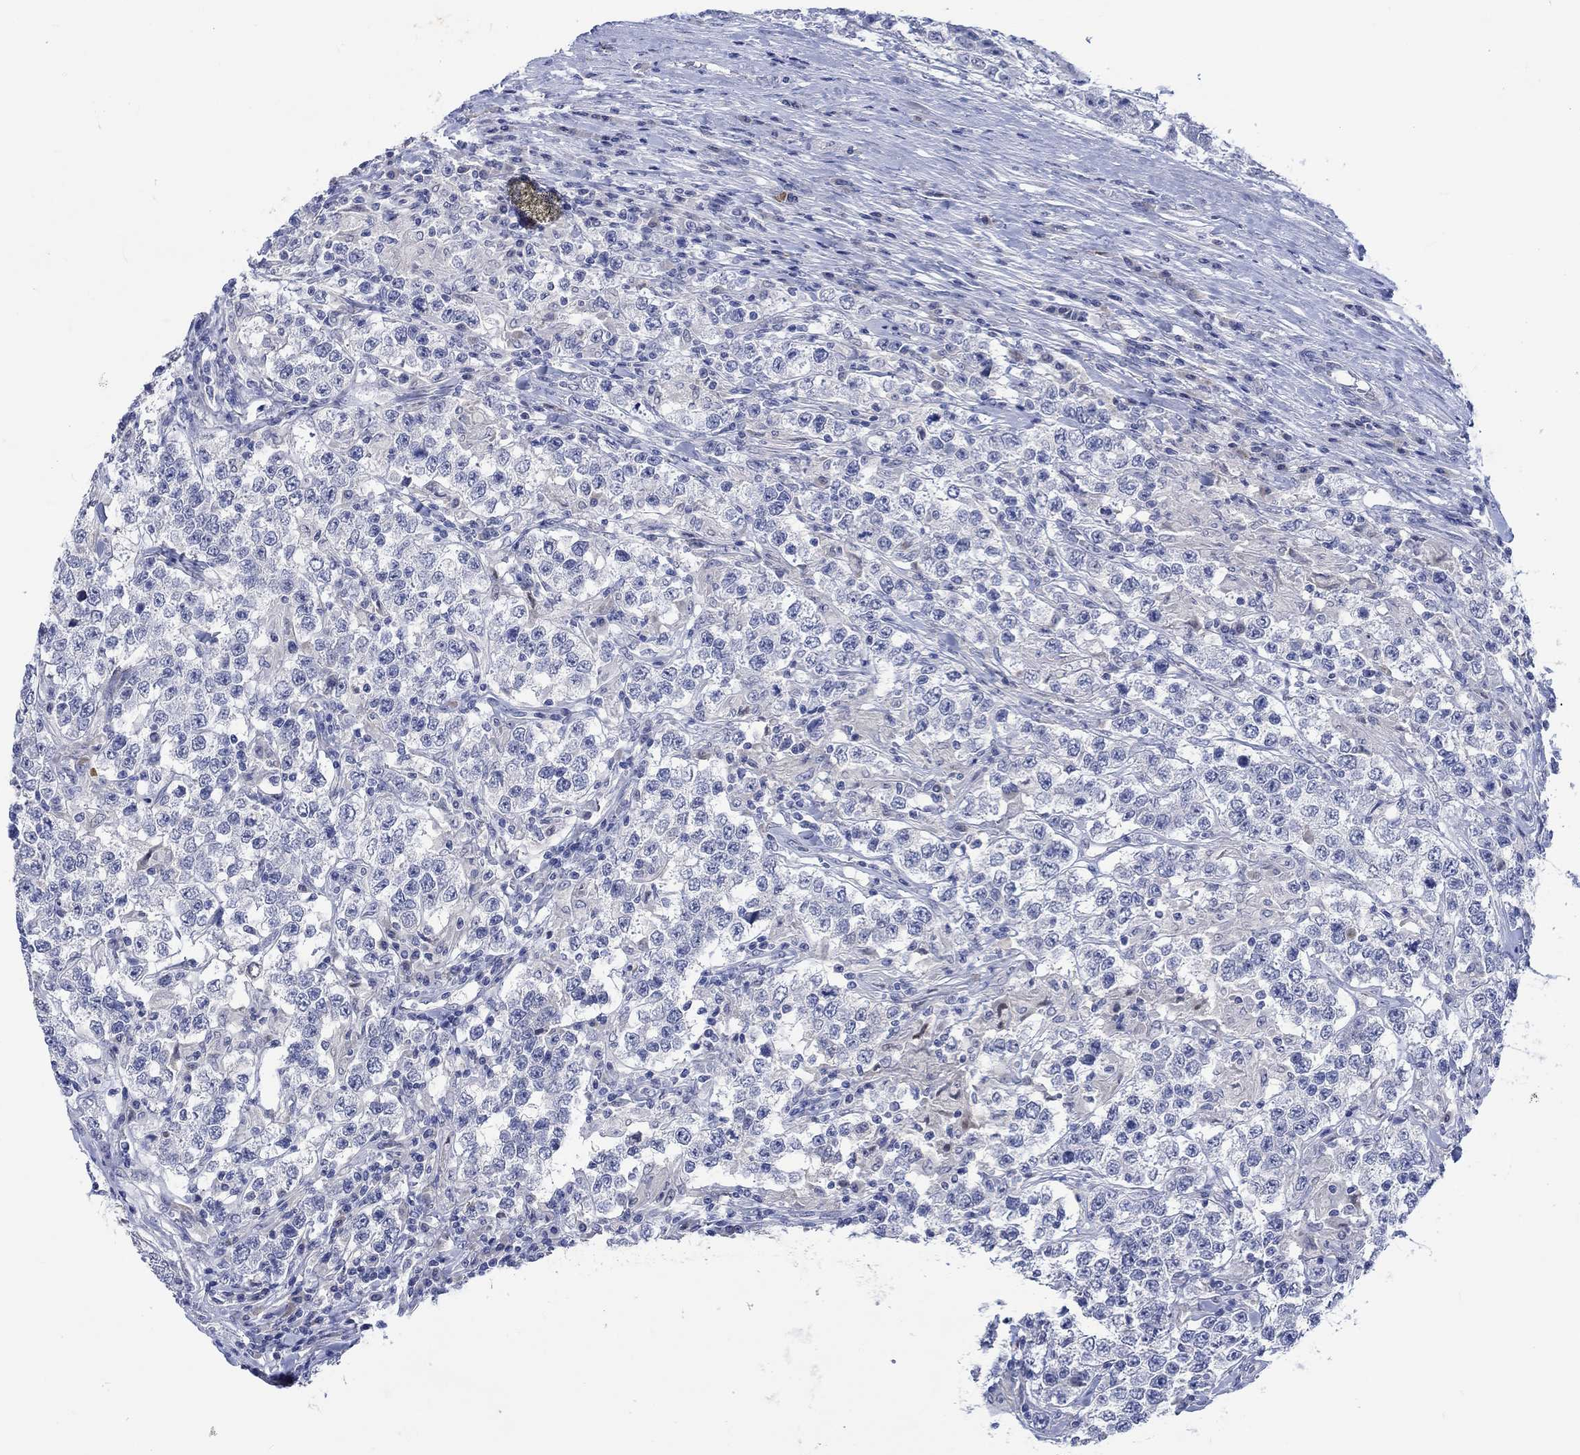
{"staining": {"intensity": "strong", "quantity": "<25%", "location": "cytoplasmic/membranous"}, "tissue": "testis cancer", "cell_type": "Tumor cells", "image_type": "cancer", "snomed": [{"axis": "morphology", "description": "Seminoma, NOS"}, {"axis": "morphology", "description": "Carcinoma, Embryonal, NOS"}, {"axis": "topography", "description": "Testis"}], "caption": "IHC of human testis cancer demonstrates medium levels of strong cytoplasmic/membranous expression in about <25% of tumor cells.", "gene": "DLK1", "patient": {"sex": "male", "age": 41}}